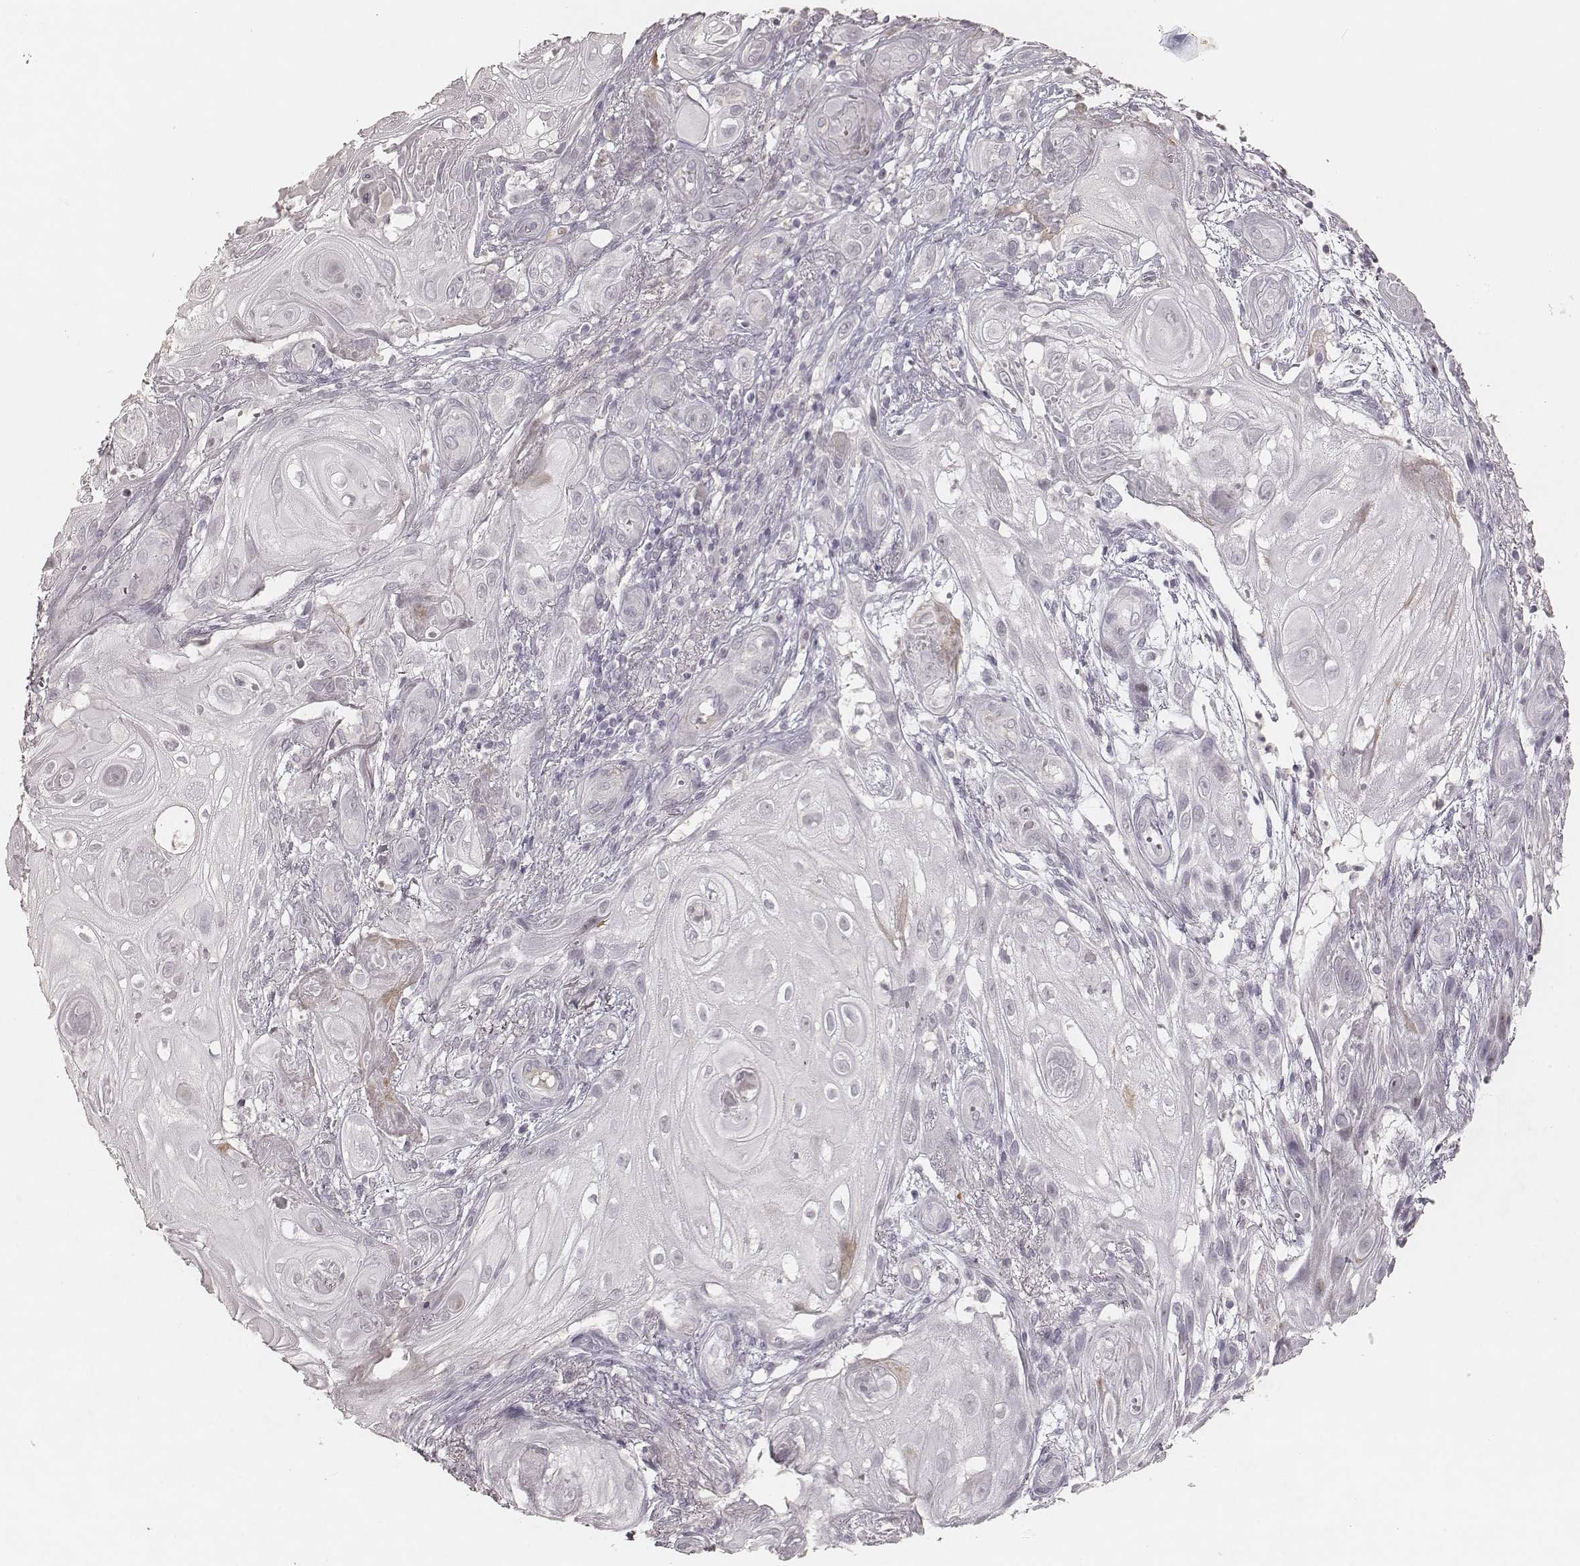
{"staining": {"intensity": "negative", "quantity": "none", "location": "none"}, "tissue": "skin cancer", "cell_type": "Tumor cells", "image_type": "cancer", "snomed": [{"axis": "morphology", "description": "Squamous cell carcinoma, NOS"}, {"axis": "topography", "description": "Skin"}], "caption": "Immunohistochemistry of skin squamous cell carcinoma exhibits no staining in tumor cells.", "gene": "MADCAM1", "patient": {"sex": "male", "age": 62}}